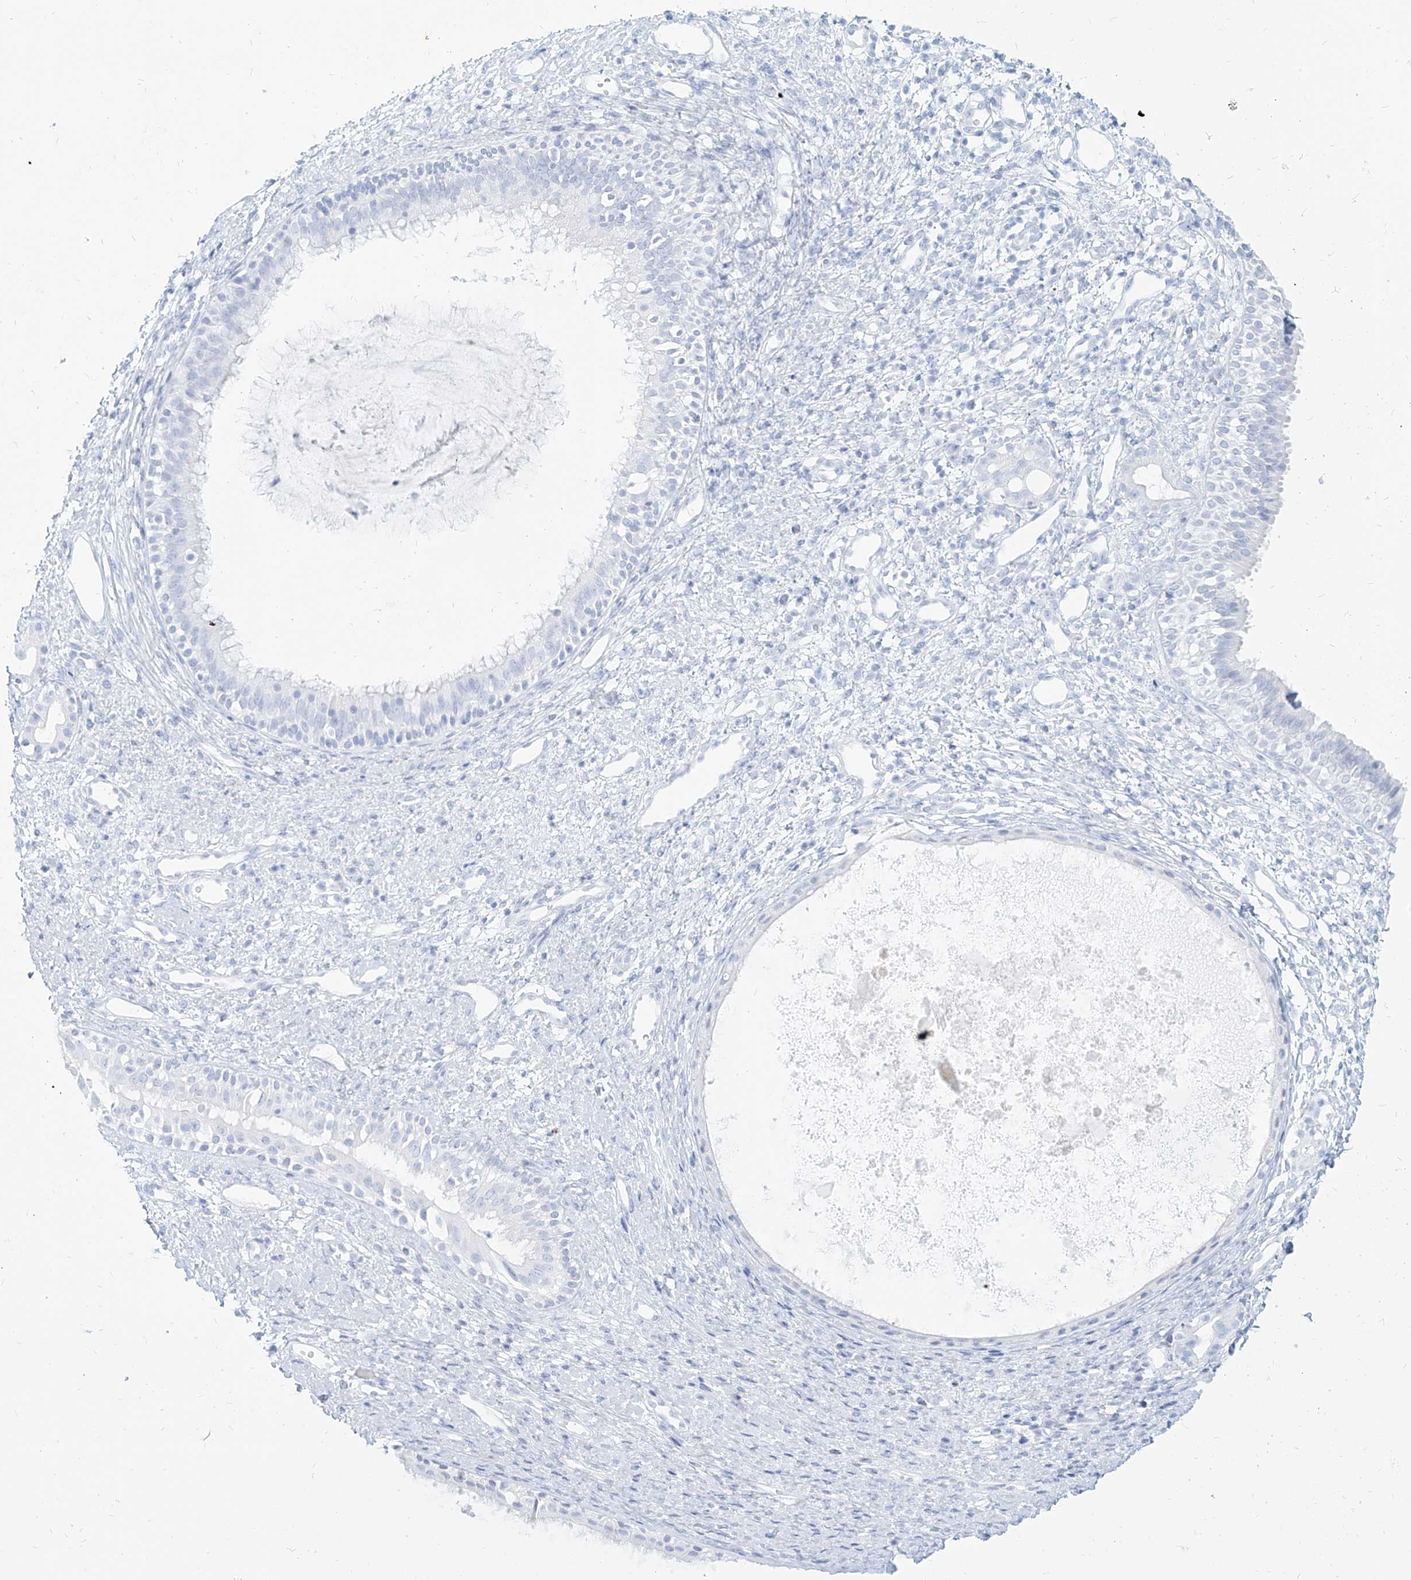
{"staining": {"intensity": "negative", "quantity": "none", "location": "none"}, "tissue": "nasopharynx", "cell_type": "Respiratory epithelial cells", "image_type": "normal", "snomed": [{"axis": "morphology", "description": "Normal tissue, NOS"}, {"axis": "topography", "description": "Nasopharynx"}], "caption": "This is a histopathology image of immunohistochemistry (IHC) staining of normal nasopharynx, which shows no expression in respiratory epithelial cells. (DAB (3,3'-diaminobenzidine) IHC with hematoxylin counter stain).", "gene": "ITPKB", "patient": {"sex": "male", "age": 22}}